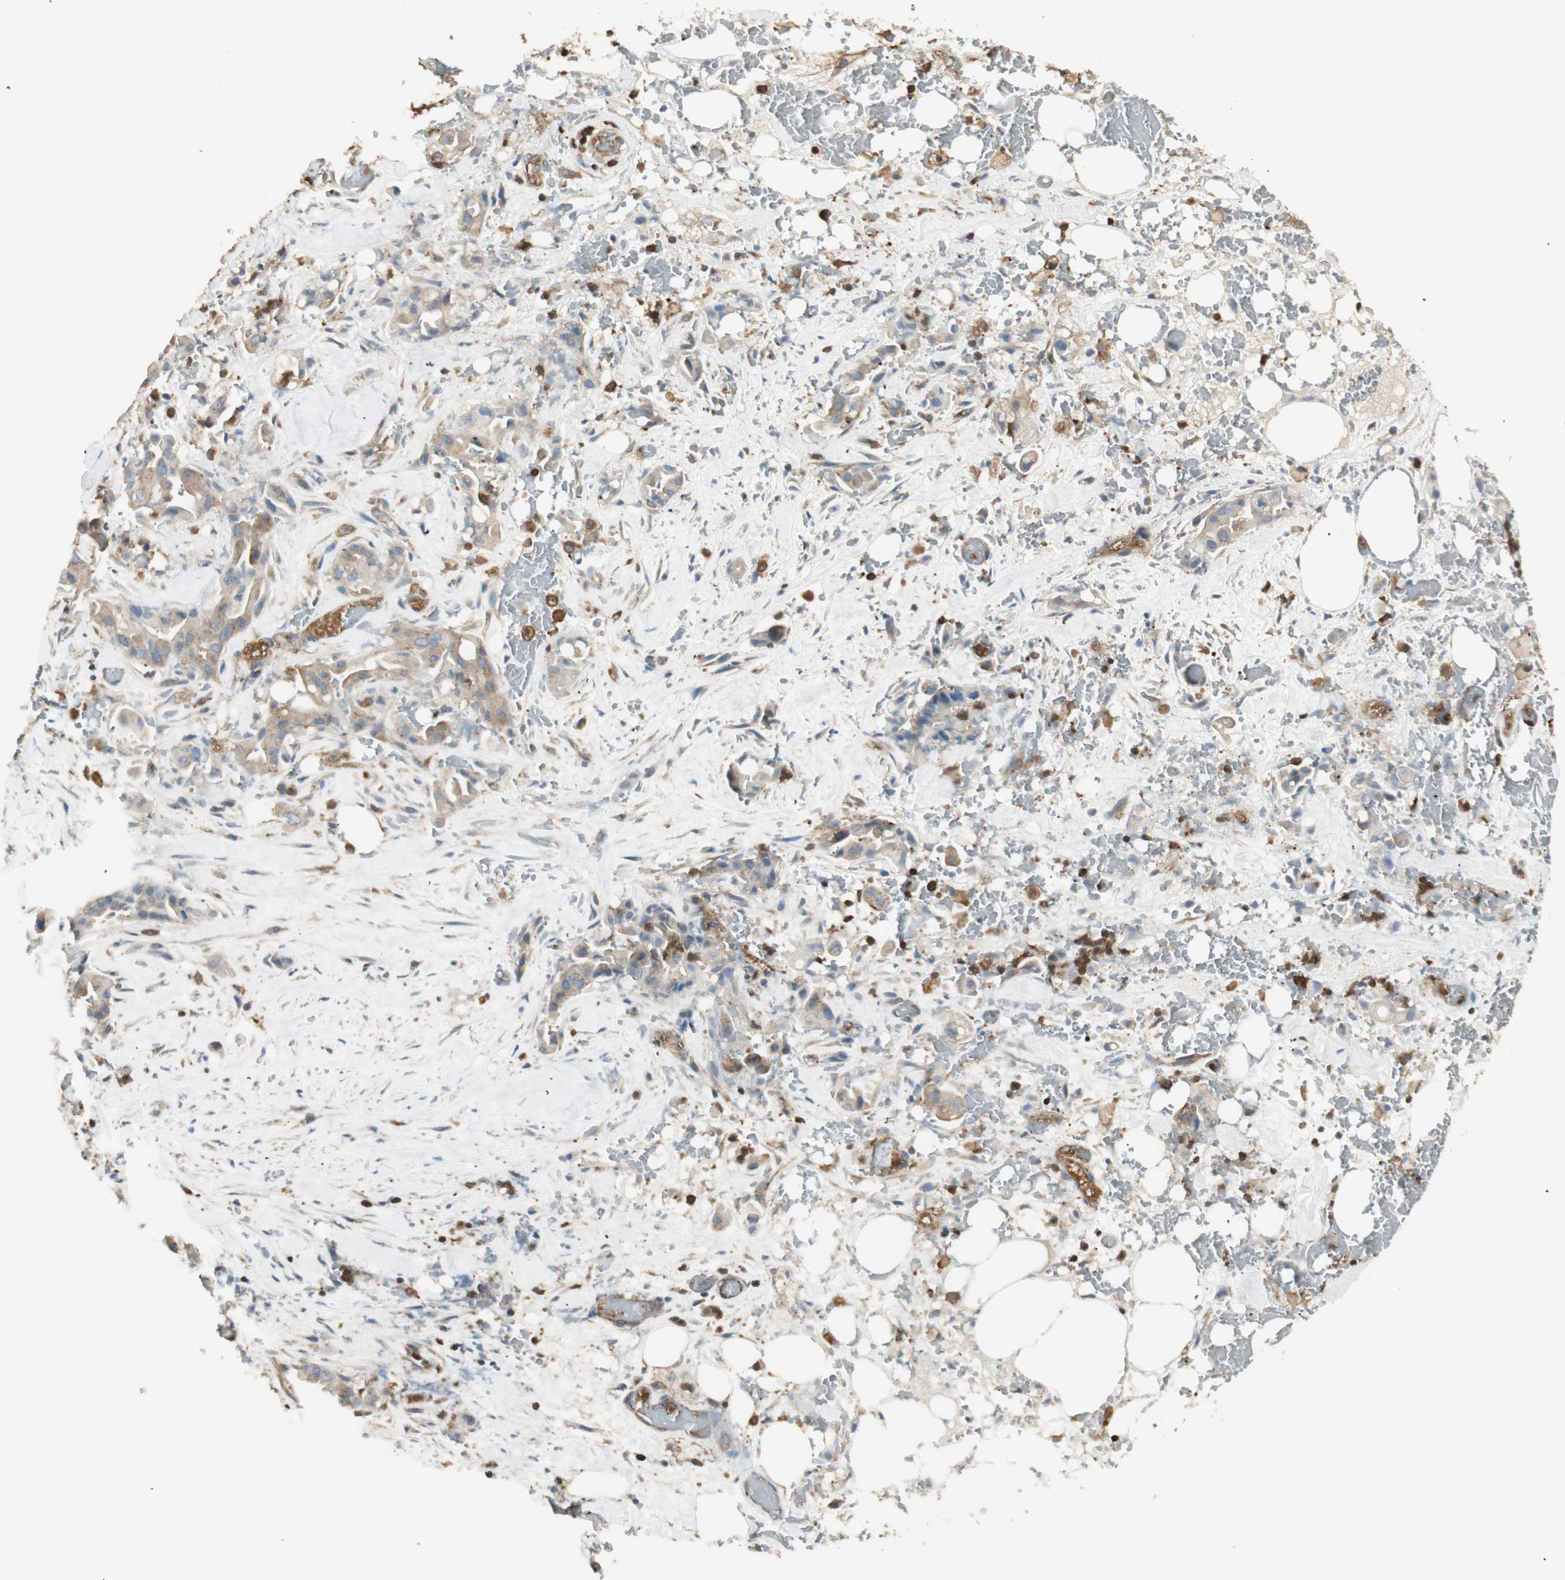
{"staining": {"intensity": "weak", "quantity": ">75%", "location": "cytoplasmic/membranous"}, "tissue": "liver cancer", "cell_type": "Tumor cells", "image_type": "cancer", "snomed": [{"axis": "morphology", "description": "Cholangiocarcinoma"}, {"axis": "topography", "description": "Liver"}], "caption": "Liver cholangiocarcinoma stained with DAB immunohistochemistry demonstrates low levels of weak cytoplasmic/membranous expression in approximately >75% of tumor cells.", "gene": "CRLF3", "patient": {"sex": "female", "age": 68}}